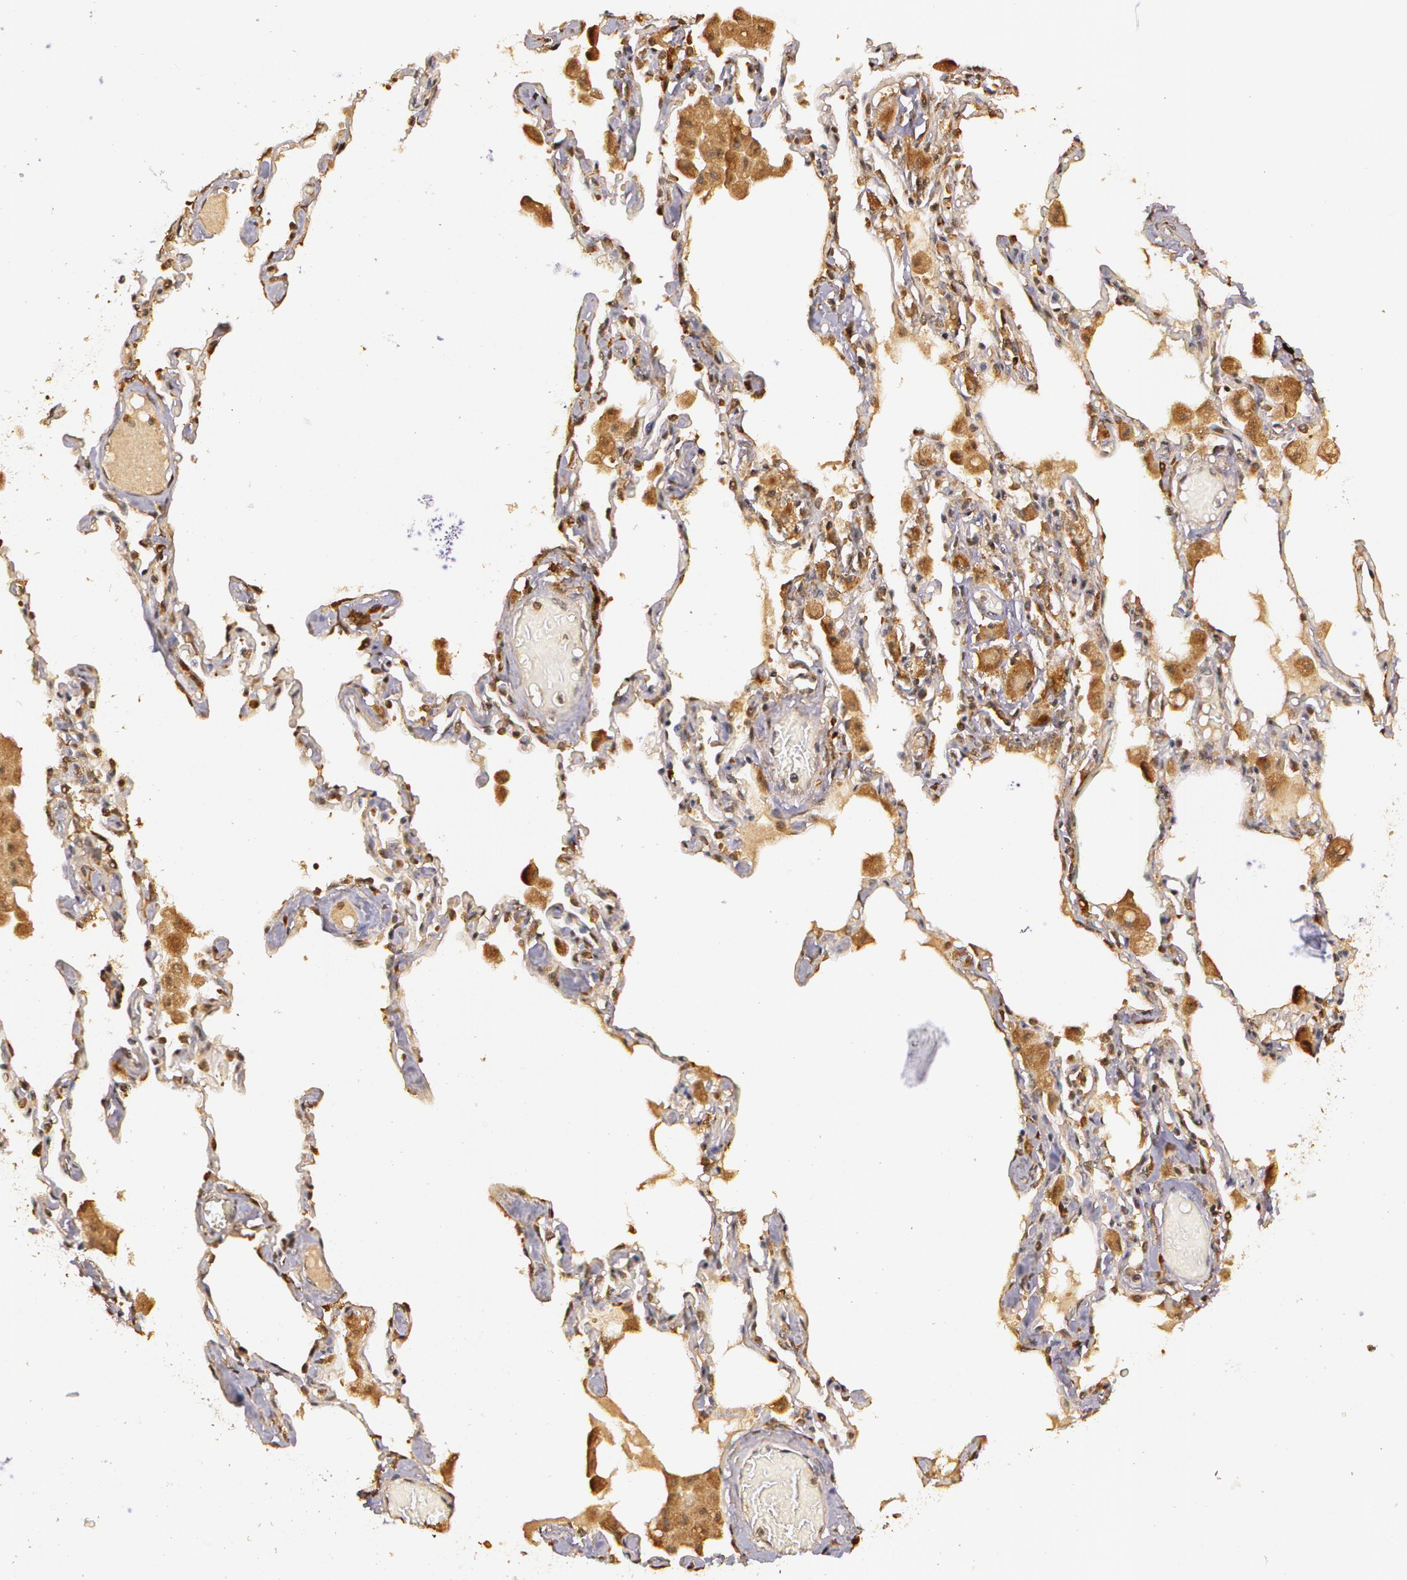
{"staining": {"intensity": "strong", "quantity": ">75%", "location": "cytoplasmic/membranous"}, "tissue": "bronchus", "cell_type": "Respiratory epithelial cells", "image_type": "normal", "snomed": [{"axis": "morphology", "description": "Normal tissue, NOS"}, {"axis": "morphology", "description": "Squamous cell carcinoma, NOS"}, {"axis": "topography", "description": "Bronchus"}, {"axis": "topography", "description": "Lung"}], "caption": "Immunohistochemical staining of benign bronchus shows >75% levels of strong cytoplasmic/membranous protein staining in approximately >75% of respiratory epithelial cells.", "gene": "ASCC2", "patient": {"sex": "female", "age": 47}}